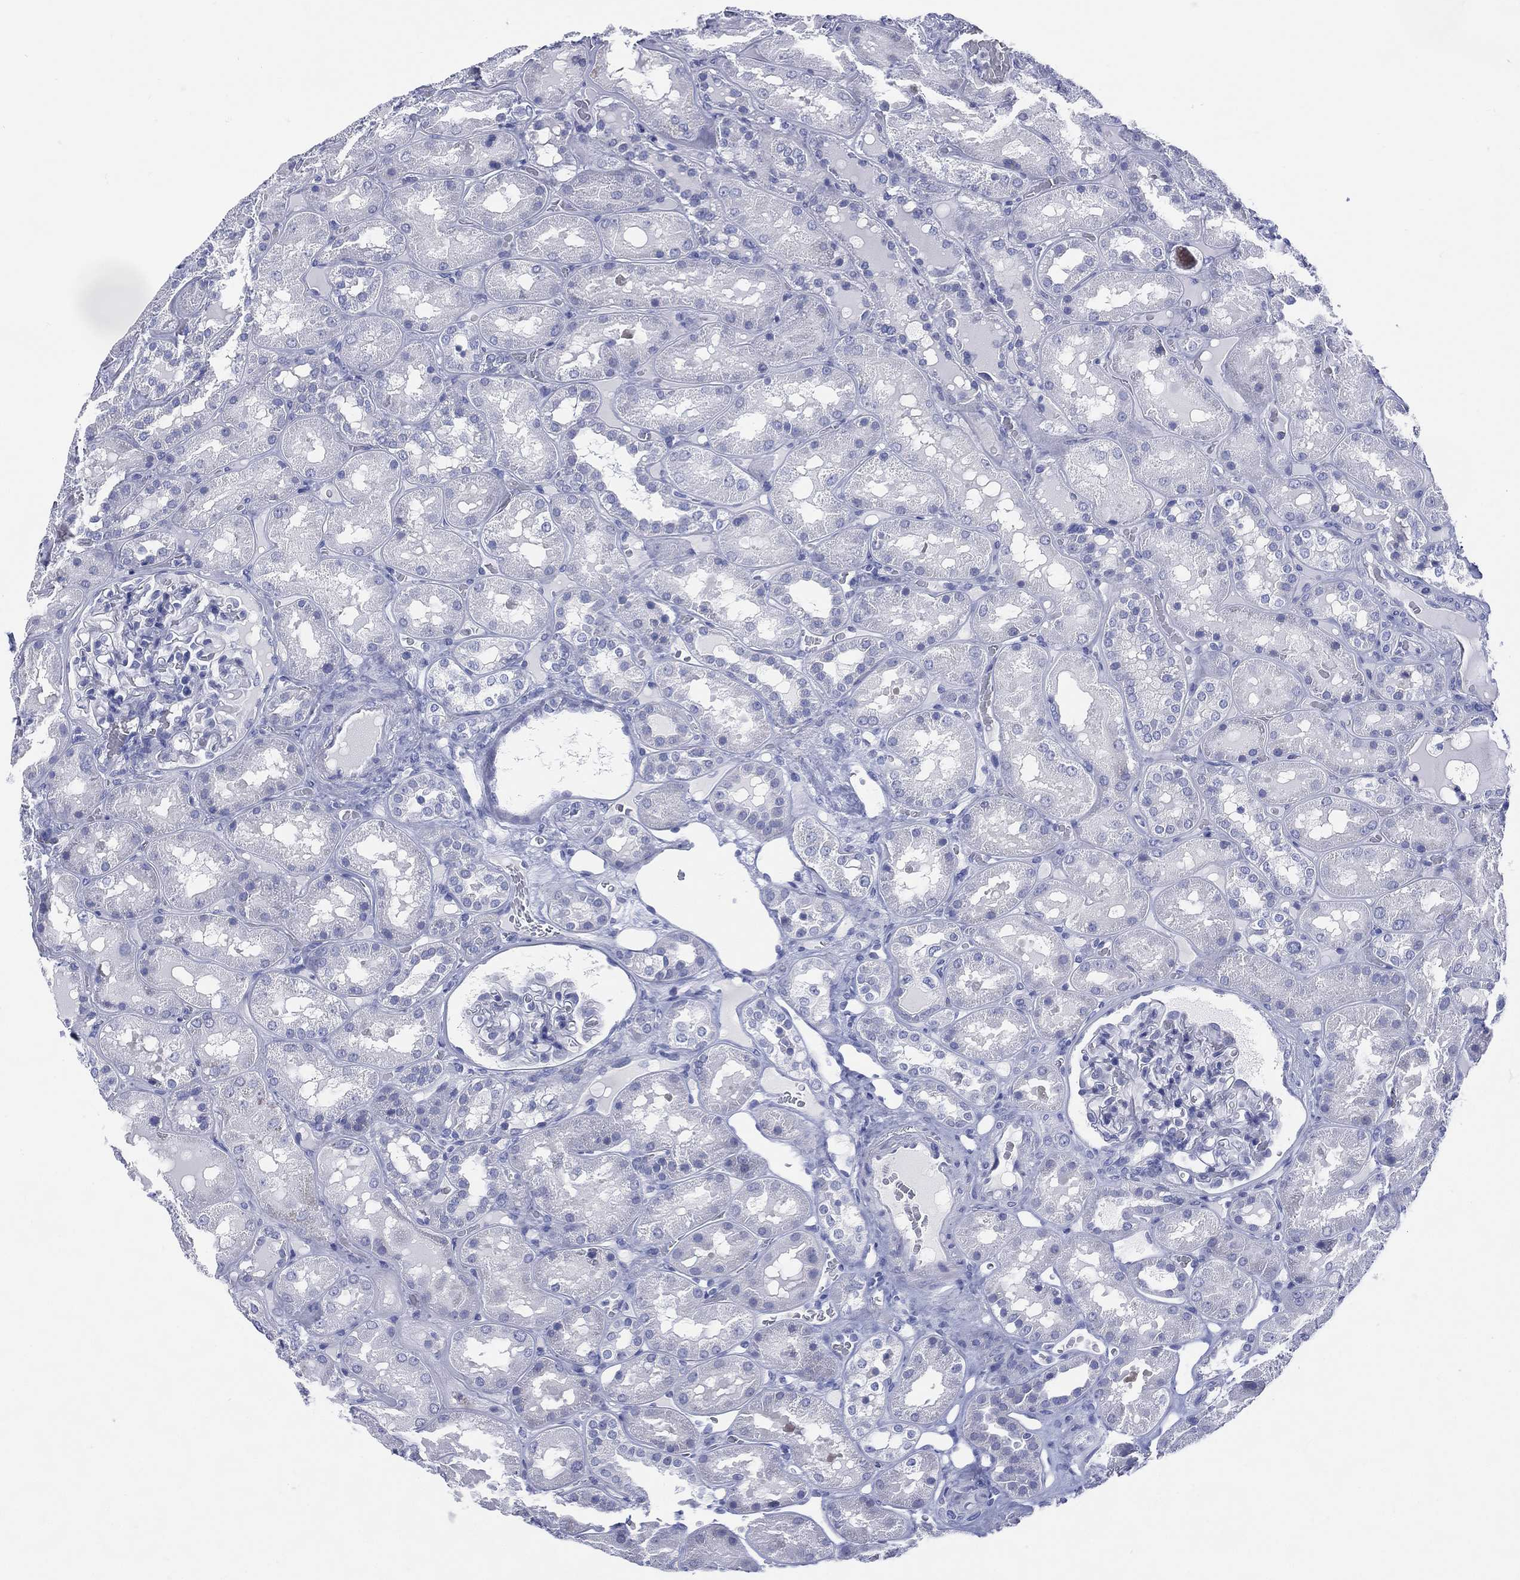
{"staining": {"intensity": "negative", "quantity": "none", "location": "none"}, "tissue": "kidney", "cell_type": "Cells in glomeruli", "image_type": "normal", "snomed": [{"axis": "morphology", "description": "Normal tissue, NOS"}, {"axis": "topography", "description": "Kidney"}], "caption": "IHC micrograph of unremarkable kidney stained for a protein (brown), which exhibits no staining in cells in glomeruli. (Stains: DAB immunohistochemistry (IHC) with hematoxylin counter stain, Microscopy: brightfield microscopy at high magnification).", "gene": "ENSG00000285953", "patient": {"sex": "male", "age": 73}}